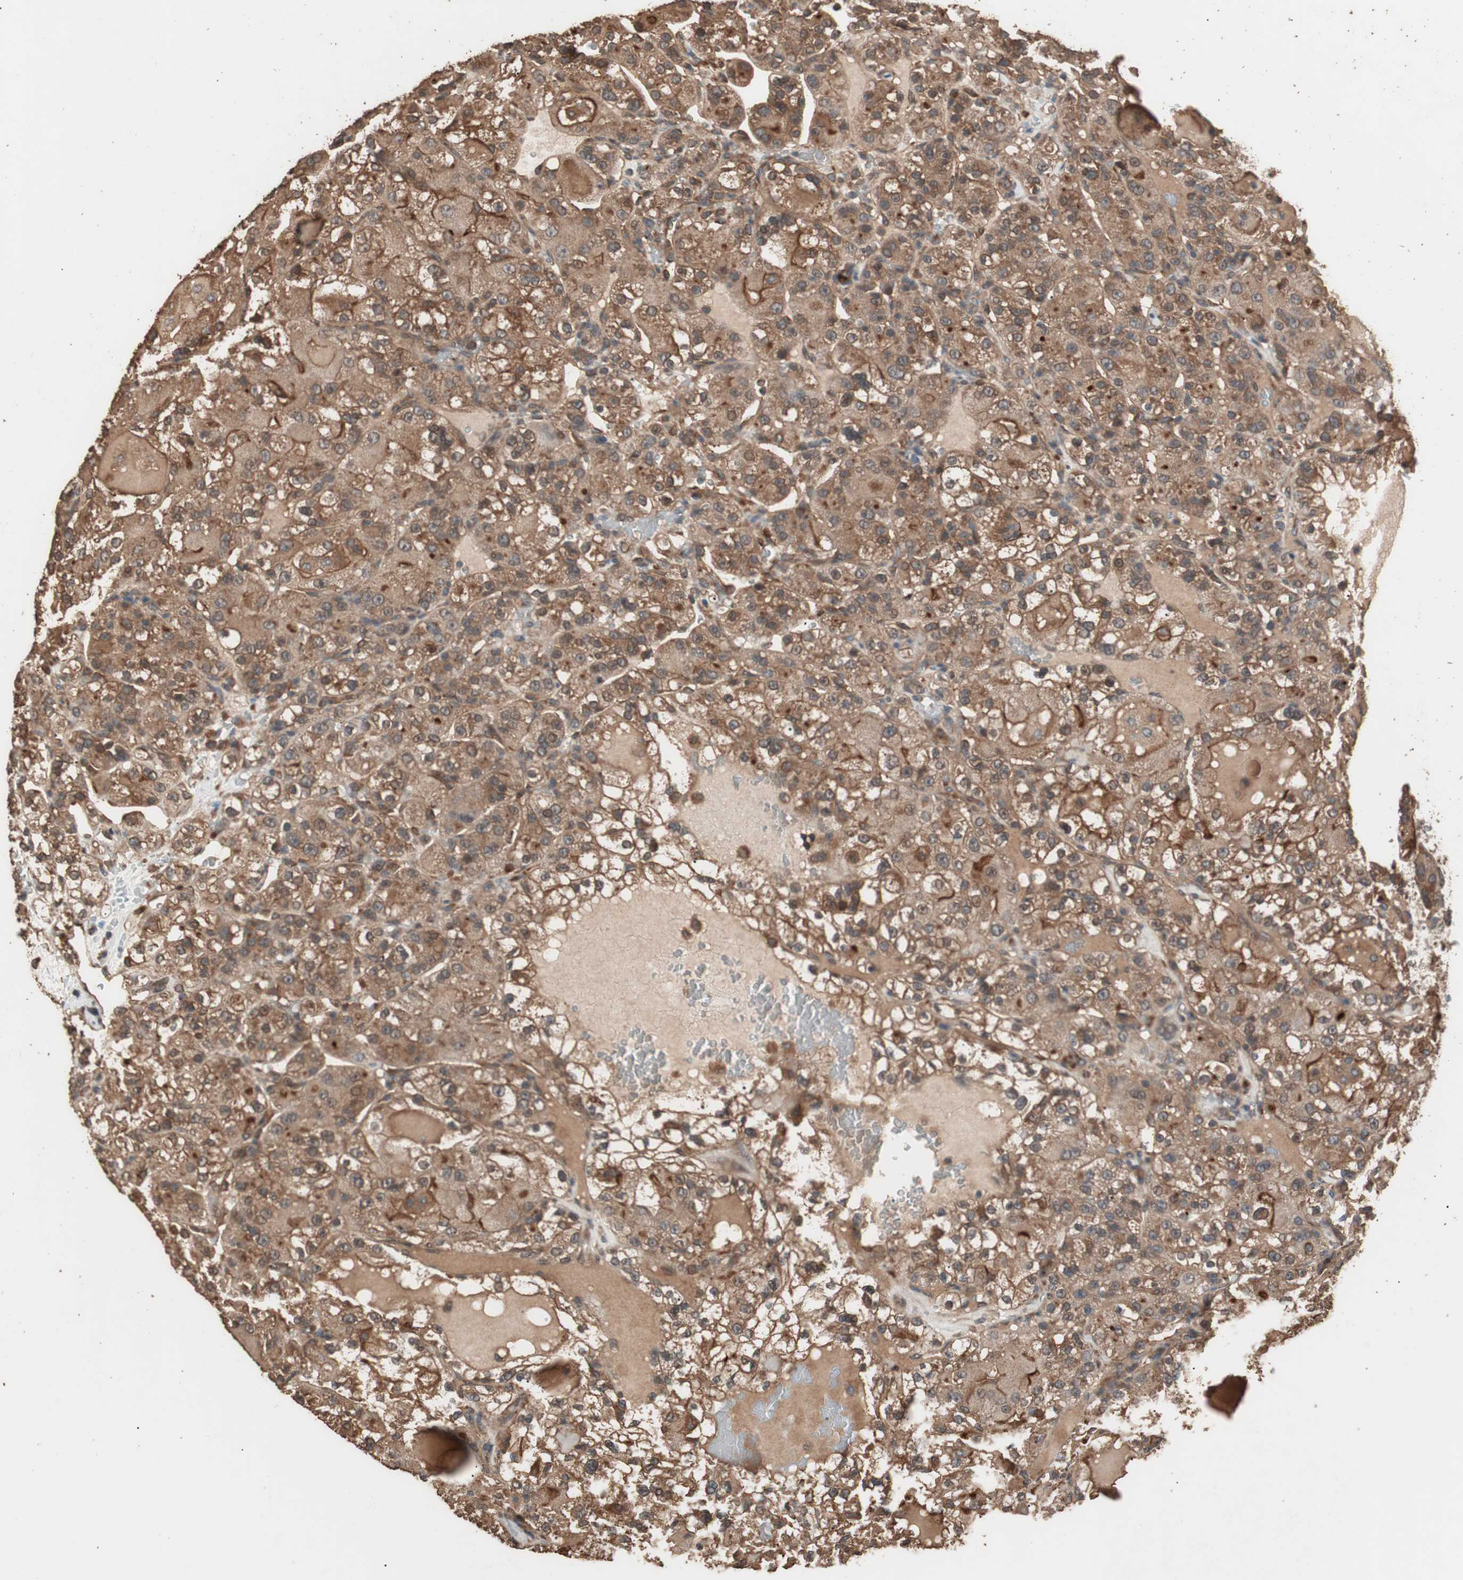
{"staining": {"intensity": "moderate", "quantity": ">75%", "location": "cytoplasmic/membranous"}, "tissue": "renal cancer", "cell_type": "Tumor cells", "image_type": "cancer", "snomed": [{"axis": "morphology", "description": "Normal tissue, NOS"}, {"axis": "morphology", "description": "Adenocarcinoma, NOS"}, {"axis": "topography", "description": "Kidney"}], "caption": "Adenocarcinoma (renal) stained for a protein (brown) shows moderate cytoplasmic/membranous positive expression in approximately >75% of tumor cells.", "gene": "CCN4", "patient": {"sex": "male", "age": 61}}